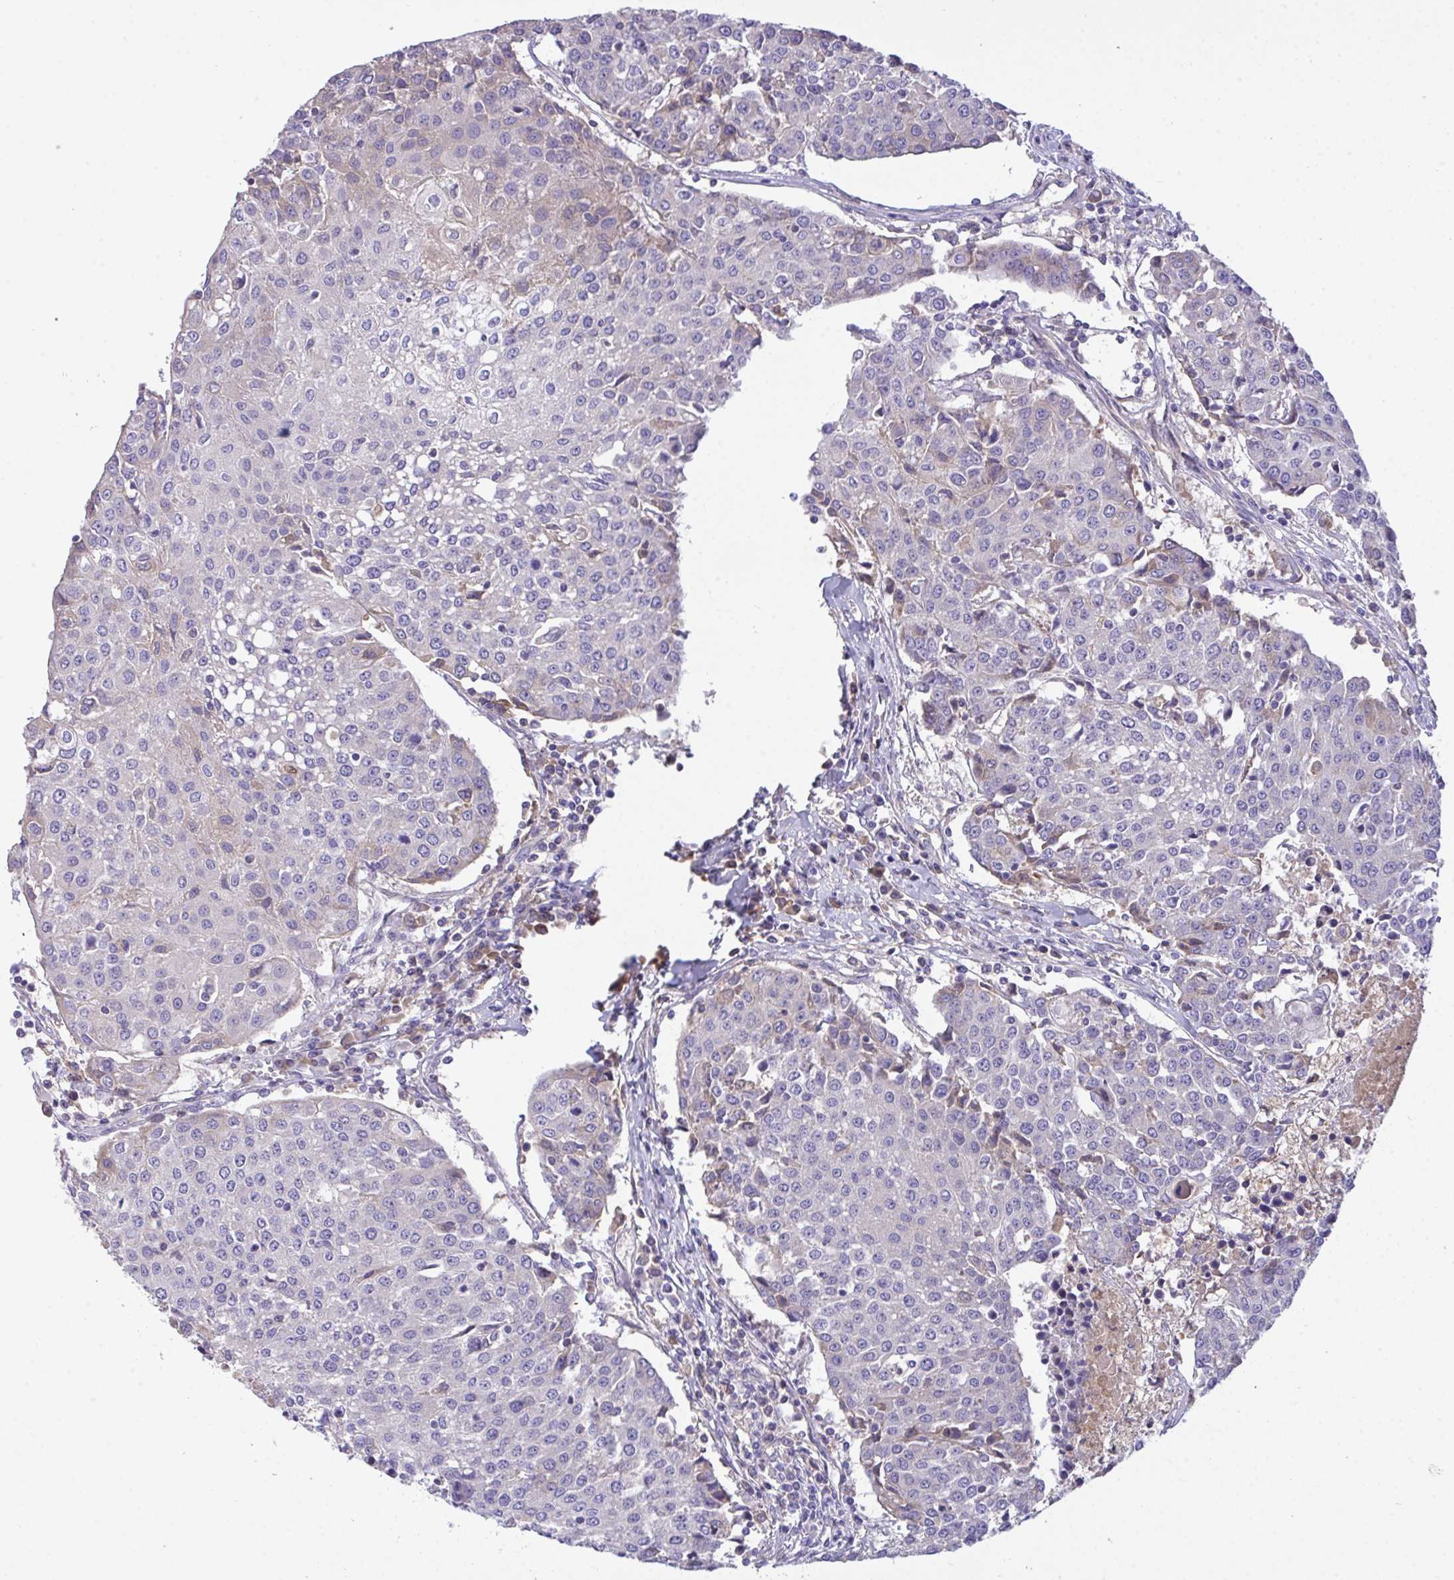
{"staining": {"intensity": "negative", "quantity": "none", "location": "none"}, "tissue": "urothelial cancer", "cell_type": "Tumor cells", "image_type": "cancer", "snomed": [{"axis": "morphology", "description": "Urothelial carcinoma, High grade"}, {"axis": "topography", "description": "Urinary bladder"}], "caption": "Tumor cells show no significant protein expression in urothelial carcinoma (high-grade).", "gene": "ZNF581", "patient": {"sex": "female", "age": 85}}